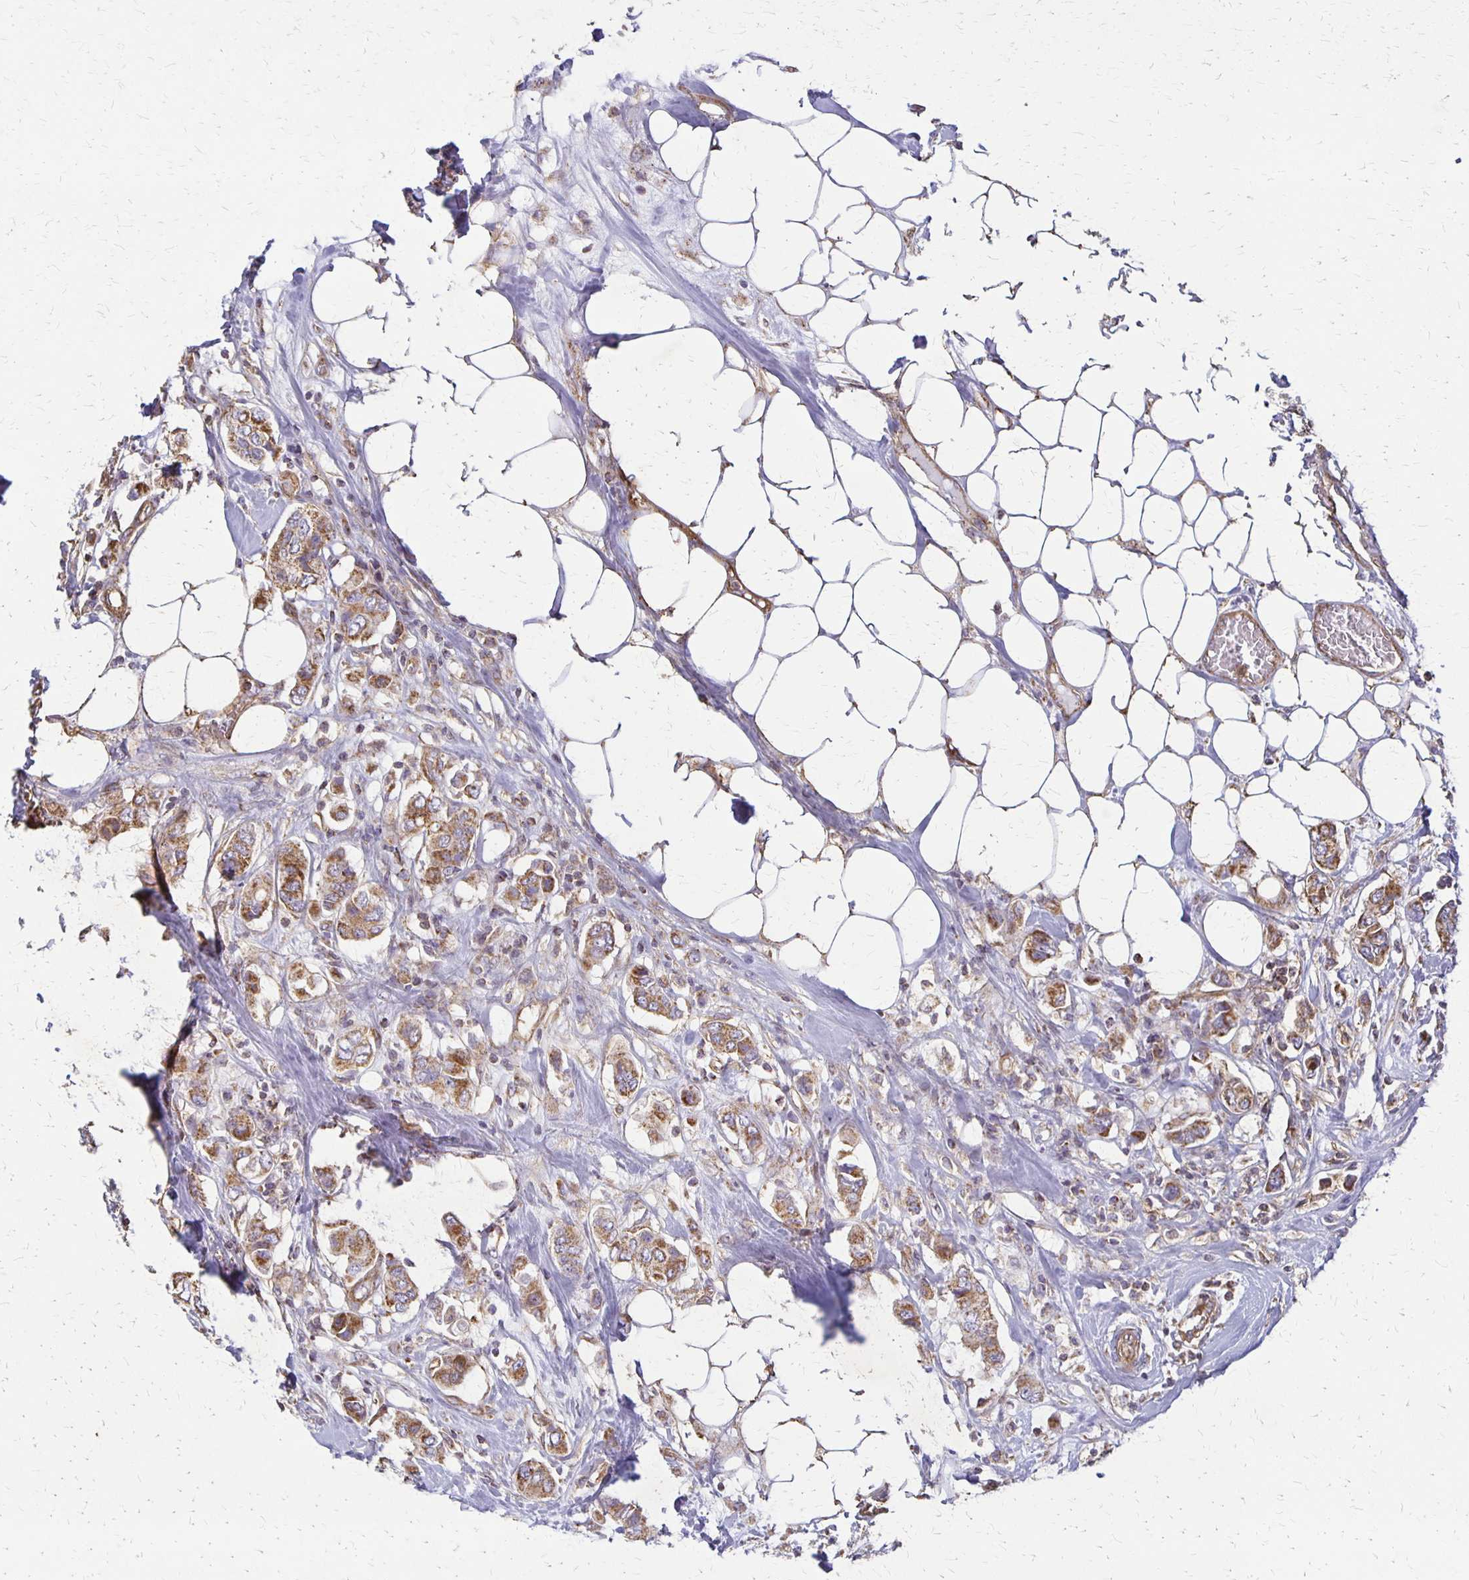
{"staining": {"intensity": "moderate", "quantity": ">75%", "location": "cytoplasmic/membranous"}, "tissue": "breast cancer", "cell_type": "Tumor cells", "image_type": "cancer", "snomed": [{"axis": "morphology", "description": "Lobular carcinoma"}, {"axis": "topography", "description": "Breast"}], "caption": "There is medium levels of moderate cytoplasmic/membranous expression in tumor cells of lobular carcinoma (breast), as demonstrated by immunohistochemical staining (brown color).", "gene": "EIF4EBP2", "patient": {"sex": "female", "age": 51}}